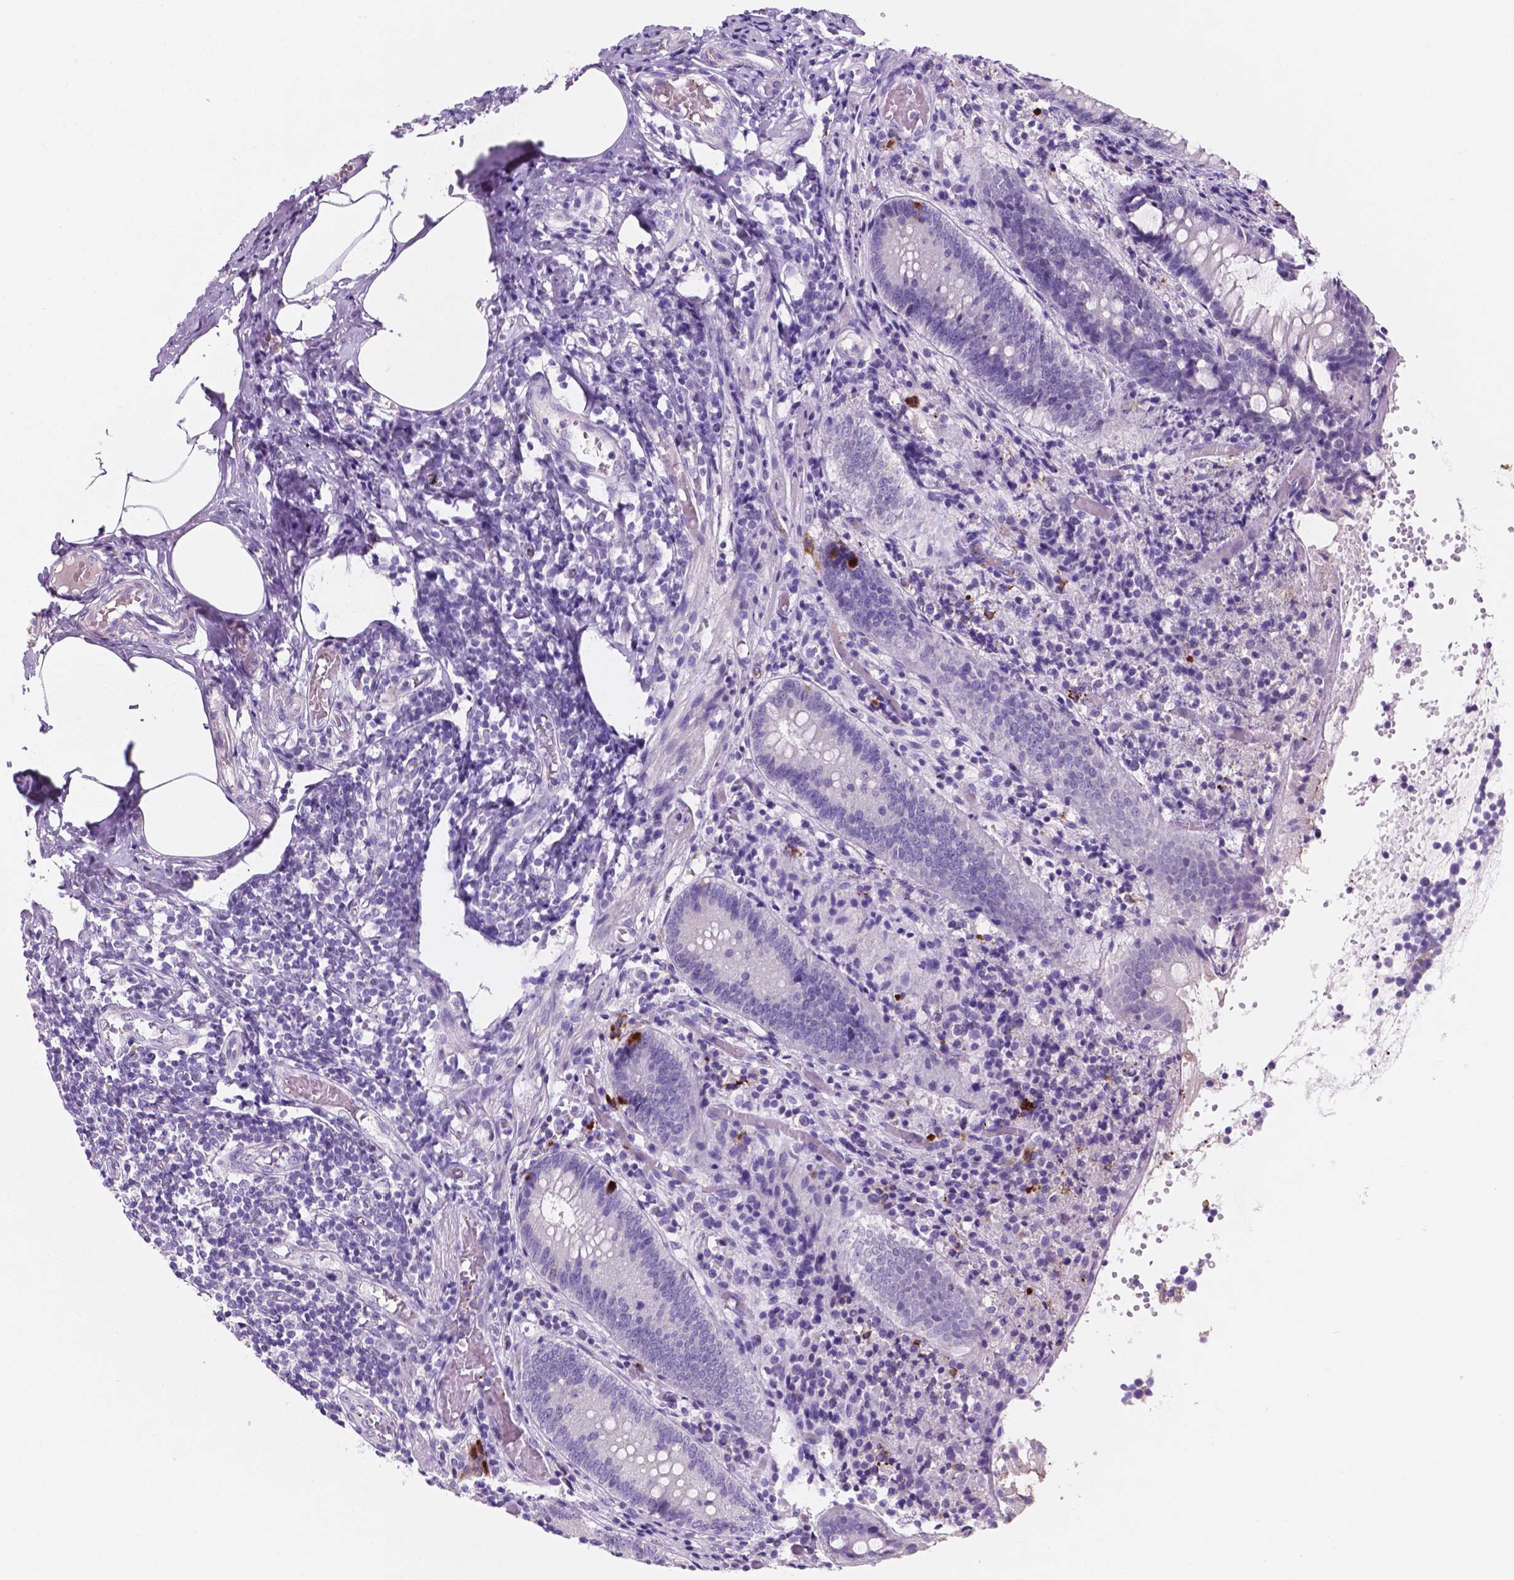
{"staining": {"intensity": "negative", "quantity": "none", "location": "none"}, "tissue": "appendix", "cell_type": "Glandular cells", "image_type": "normal", "snomed": [{"axis": "morphology", "description": "Normal tissue, NOS"}, {"axis": "topography", "description": "Appendix"}], "caption": "Immunohistochemistry (IHC) histopathology image of normal appendix: human appendix stained with DAB (3,3'-diaminobenzidine) exhibits no significant protein staining in glandular cells. (DAB immunohistochemistry visualized using brightfield microscopy, high magnification).", "gene": "EBLN2", "patient": {"sex": "female", "age": 32}}